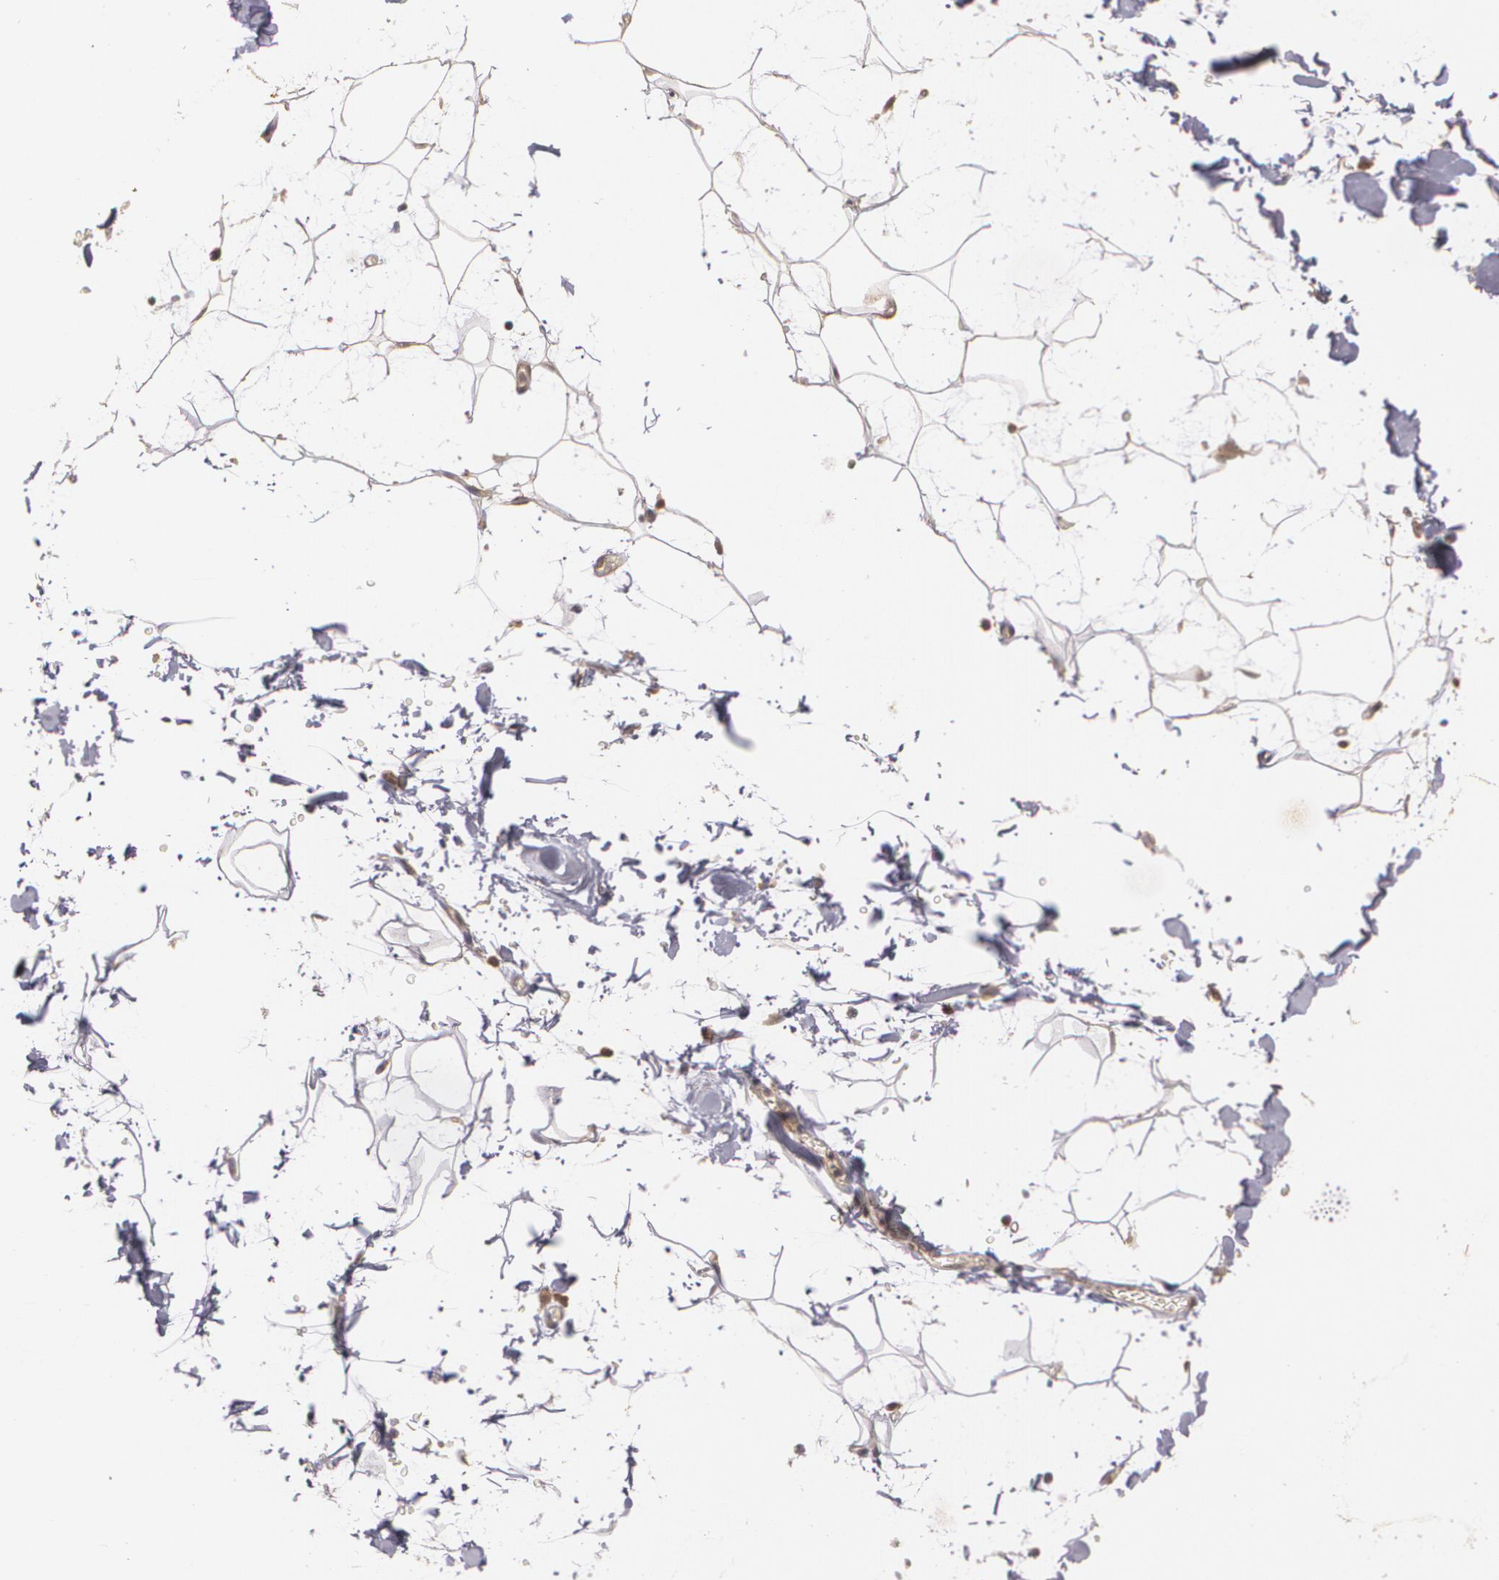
{"staining": {"intensity": "weak", "quantity": ">75%", "location": "cytoplasmic/membranous"}, "tissue": "adipose tissue", "cell_type": "Adipocytes", "image_type": "normal", "snomed": [{"axis": "morphology", "description": "Normal tissue, NOS"}, {"axis": "topography", "description": "Soft tissue"}], "caption": "IHC histopathology image of normal adipose tissue: human adipose tissue stained using immunohistochemistry (IHC) demonstrates low levels of weak protein expression localized specifically in the cytoplasmic/membranous of adipocytes, appearing as a cytoplasmic/membranous brown color.", "gene": "BRCA1", "patient": {"sex": "male", "age": 72}}